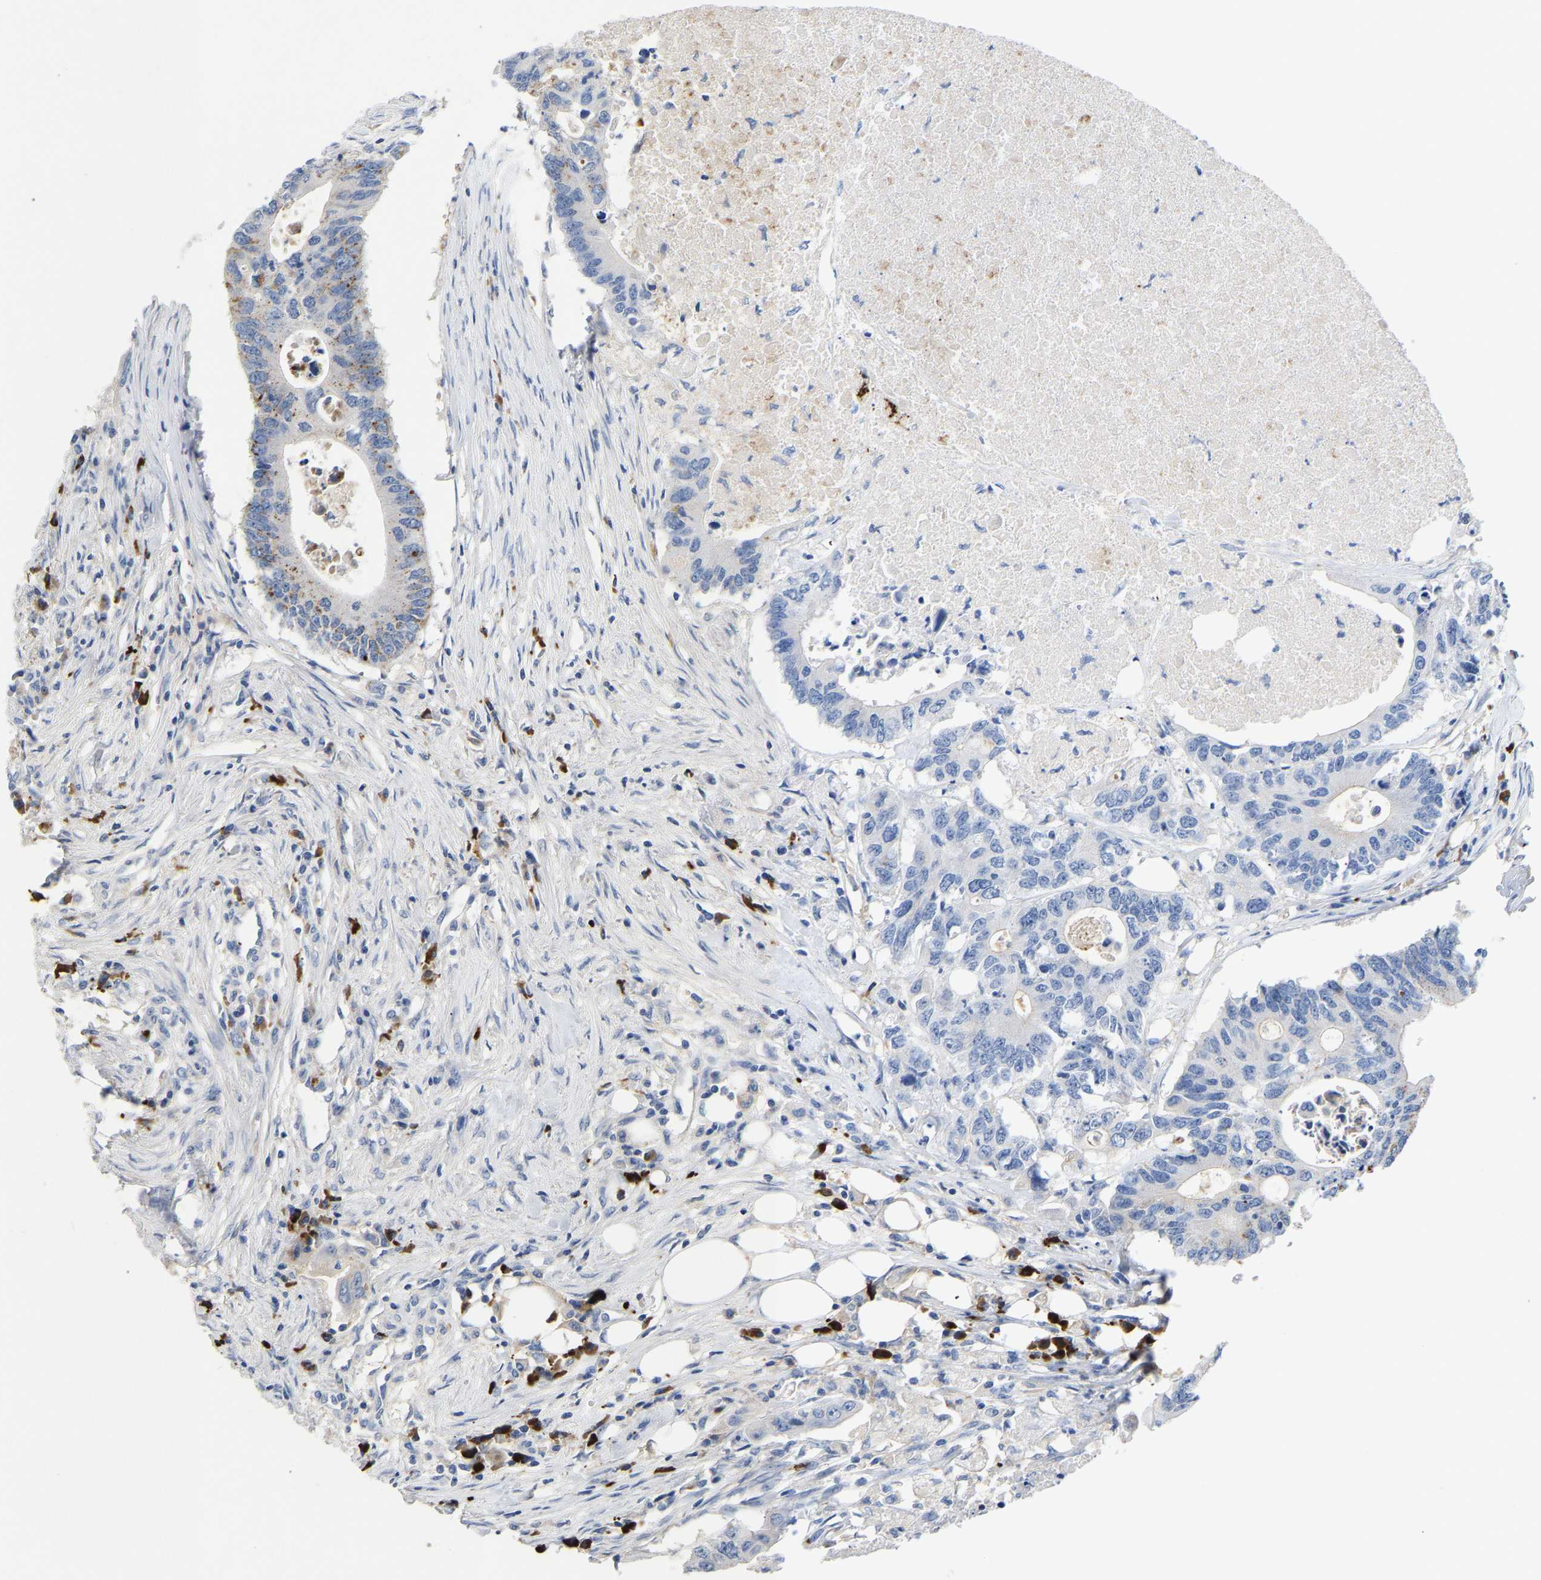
{"staining": {"intensity": "negative", "quantity": "none", "location": "none"}, "tissue": "colorectal cancer", "cell_type": "Tumor cells", "image_type": "cancer", "snomed": [{"axis": "morphology", "description": "Adenocarcinoma, NOS"}, {"axis": "topography", "description": "Colon"}], "caption": "Immunohistochemical staining of human colorectal cancer (adenocarcinoma) exhibits no significant expression in tumor cells.", "gene": "FGF18", "patient": {"sex": "male", "age": 71}}